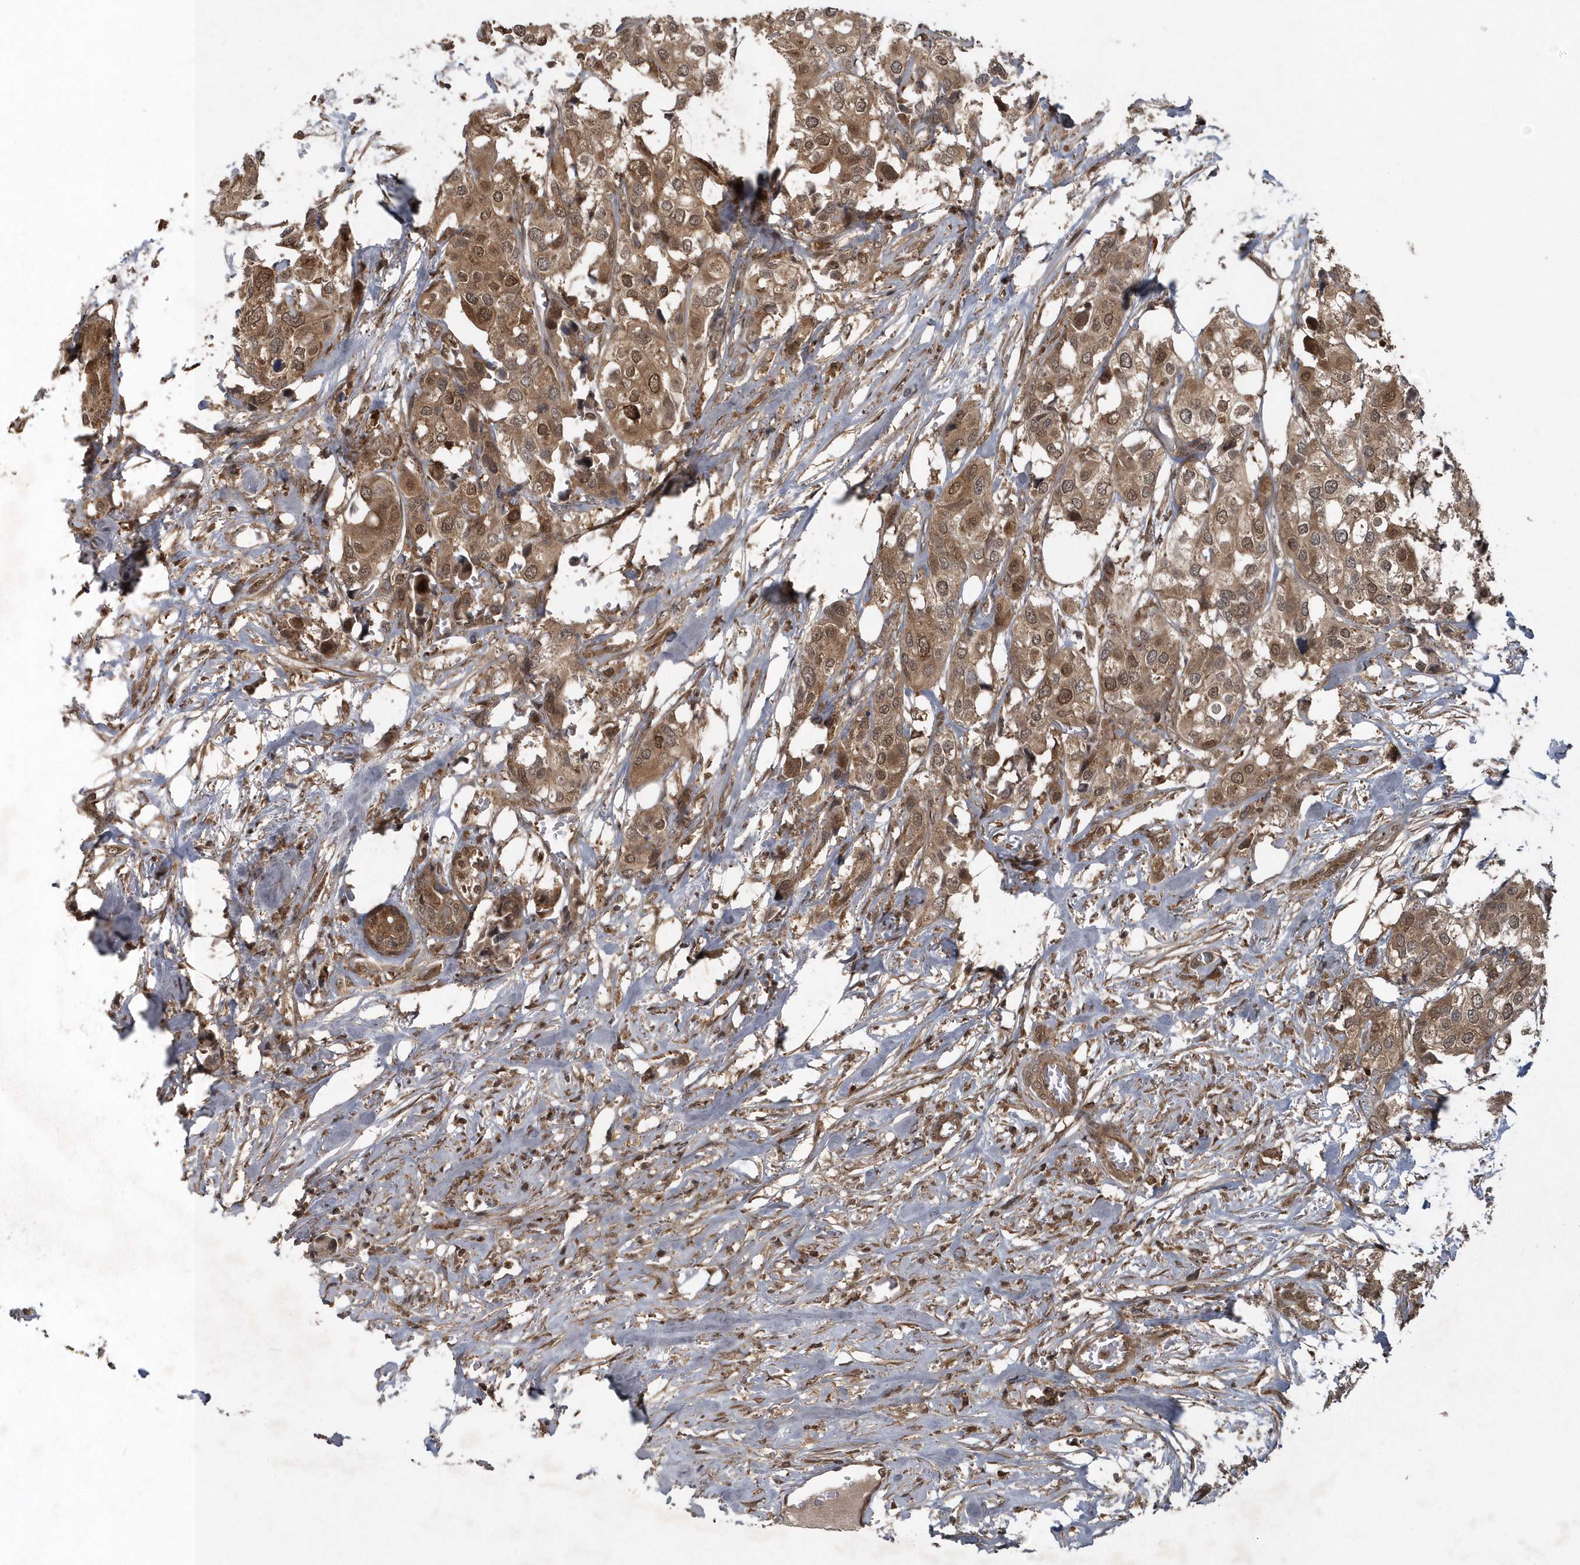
{"staining": {"intensity": "moderate", "quantity": ">75%", "location": "cytoplasmic/membranous,nuclear"}, "tissue": "urothelial cancer", "cell_type": "Tumor cells", "image_type": "cancer", "snomed": [{"axis": "morphology", "description": "Urothelial carcinoma, High grade"}, {"axis": "topography", "description": "Urinary bladder"}], "caption": "A brown stain labels moderate cytoplasmic/membranous and nuclear positivity of a protein in high-grade urothelial carcinoma tumor cells.", "gene": "LACC1", "patient": {"sex": "male", "age": 64}}